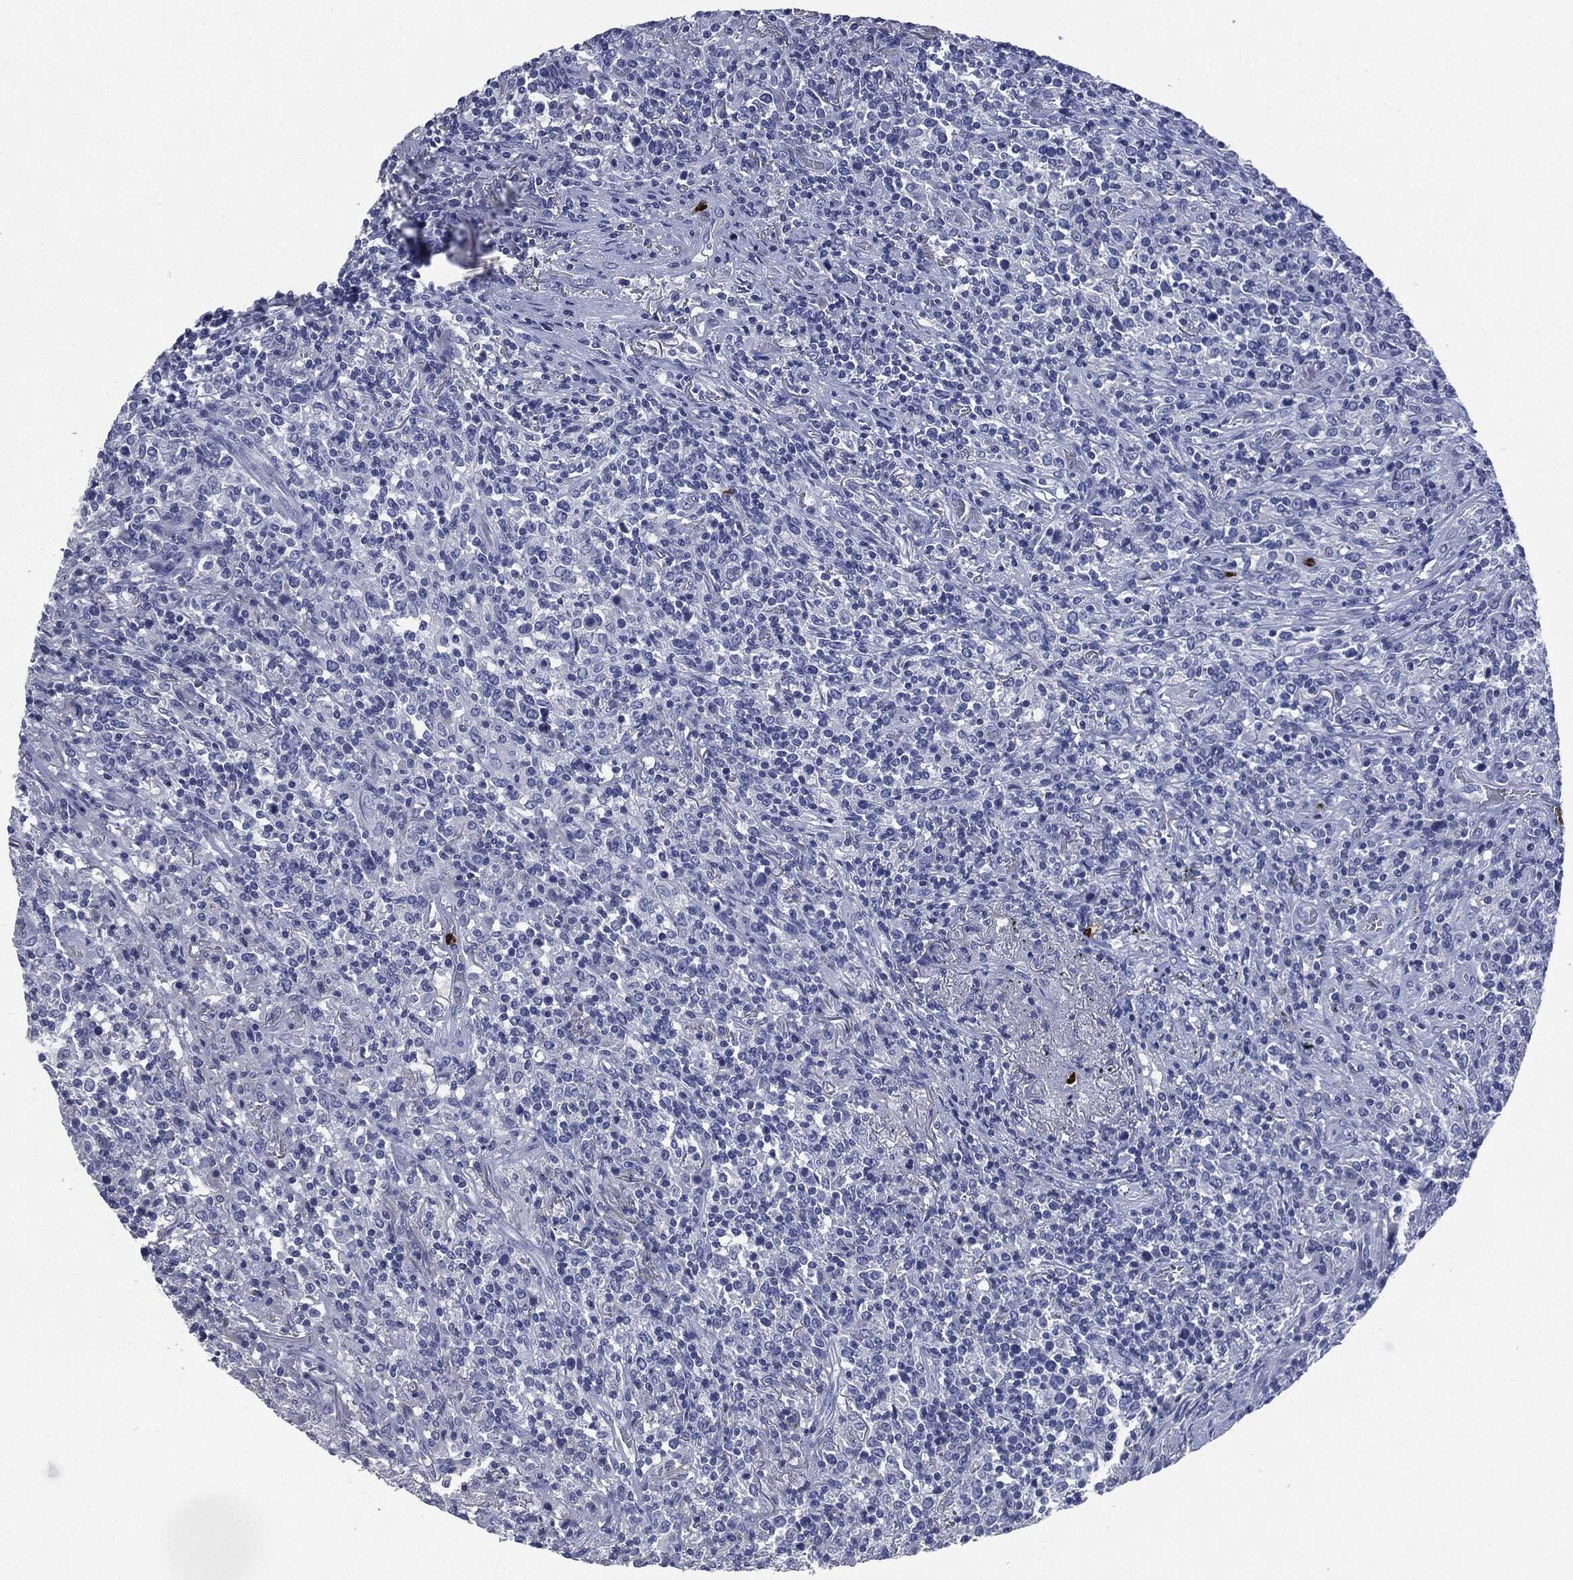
{"staining": {"intensity": "negative", "quantity": "none", "location": "none"}, "tissue": "lymphoma", "cell_type": "Tumor cells", "image_type": "cancer", "snomed": [{"axis": "morphology", "description": "Malignant lymphoma, non-Hodgkin's type, High grade"}, {"axis": "topography", "description": "Lung"}], "caption": "This is an immunohistochemistry (IHC) image of human high-grade malignant lymphoma, non-Hodgkin's type. There is no positivity in tumor cells.", "gene": "CEACAM8", "patient": {"sex": "male", "age": 79}}